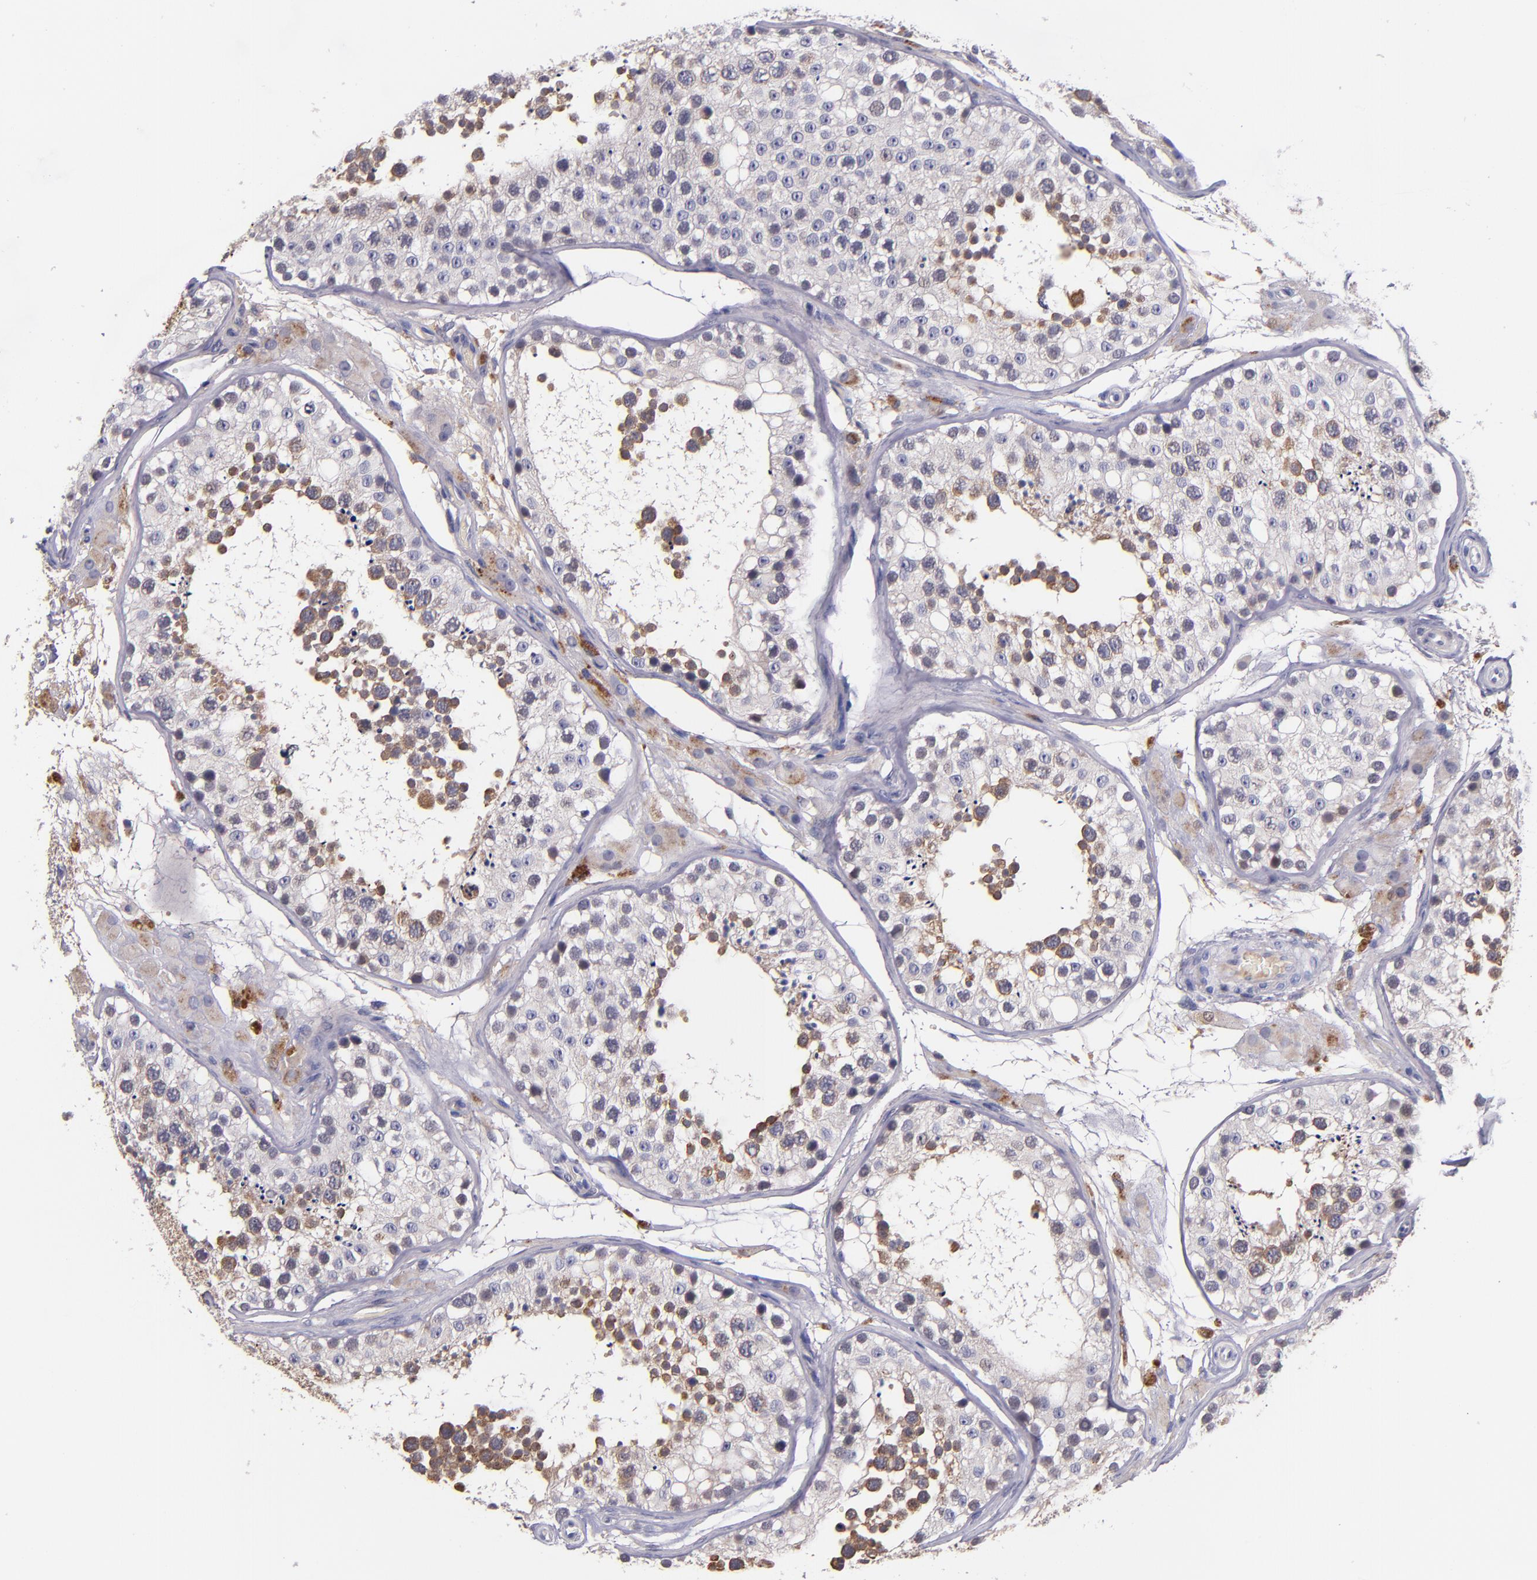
{"staining": {"intensity": "moderate", "quantity": "25%-75%", "location": "cytoplasmic/membranous"}, "tissue": "testis", "cell_type": "Cells in seminiferous ducts", "image_type": "normal", "snomed": [{"axis": "morphology", "description": "Normal tissue, NOS"}, {"axis": "topography", "description": "Testis"}], "caption": "Benign testis was stained to show a protein in brown. There is medium levels of moderate cytoplasmic/membranous staining in approximately 25%-75% of cells in seminiferous ducts. (DAB IHC, brown staining for protein, blue staining for nuclei).", "gene": "RBP4", "patient": {"sex": "male", "age": 26}}